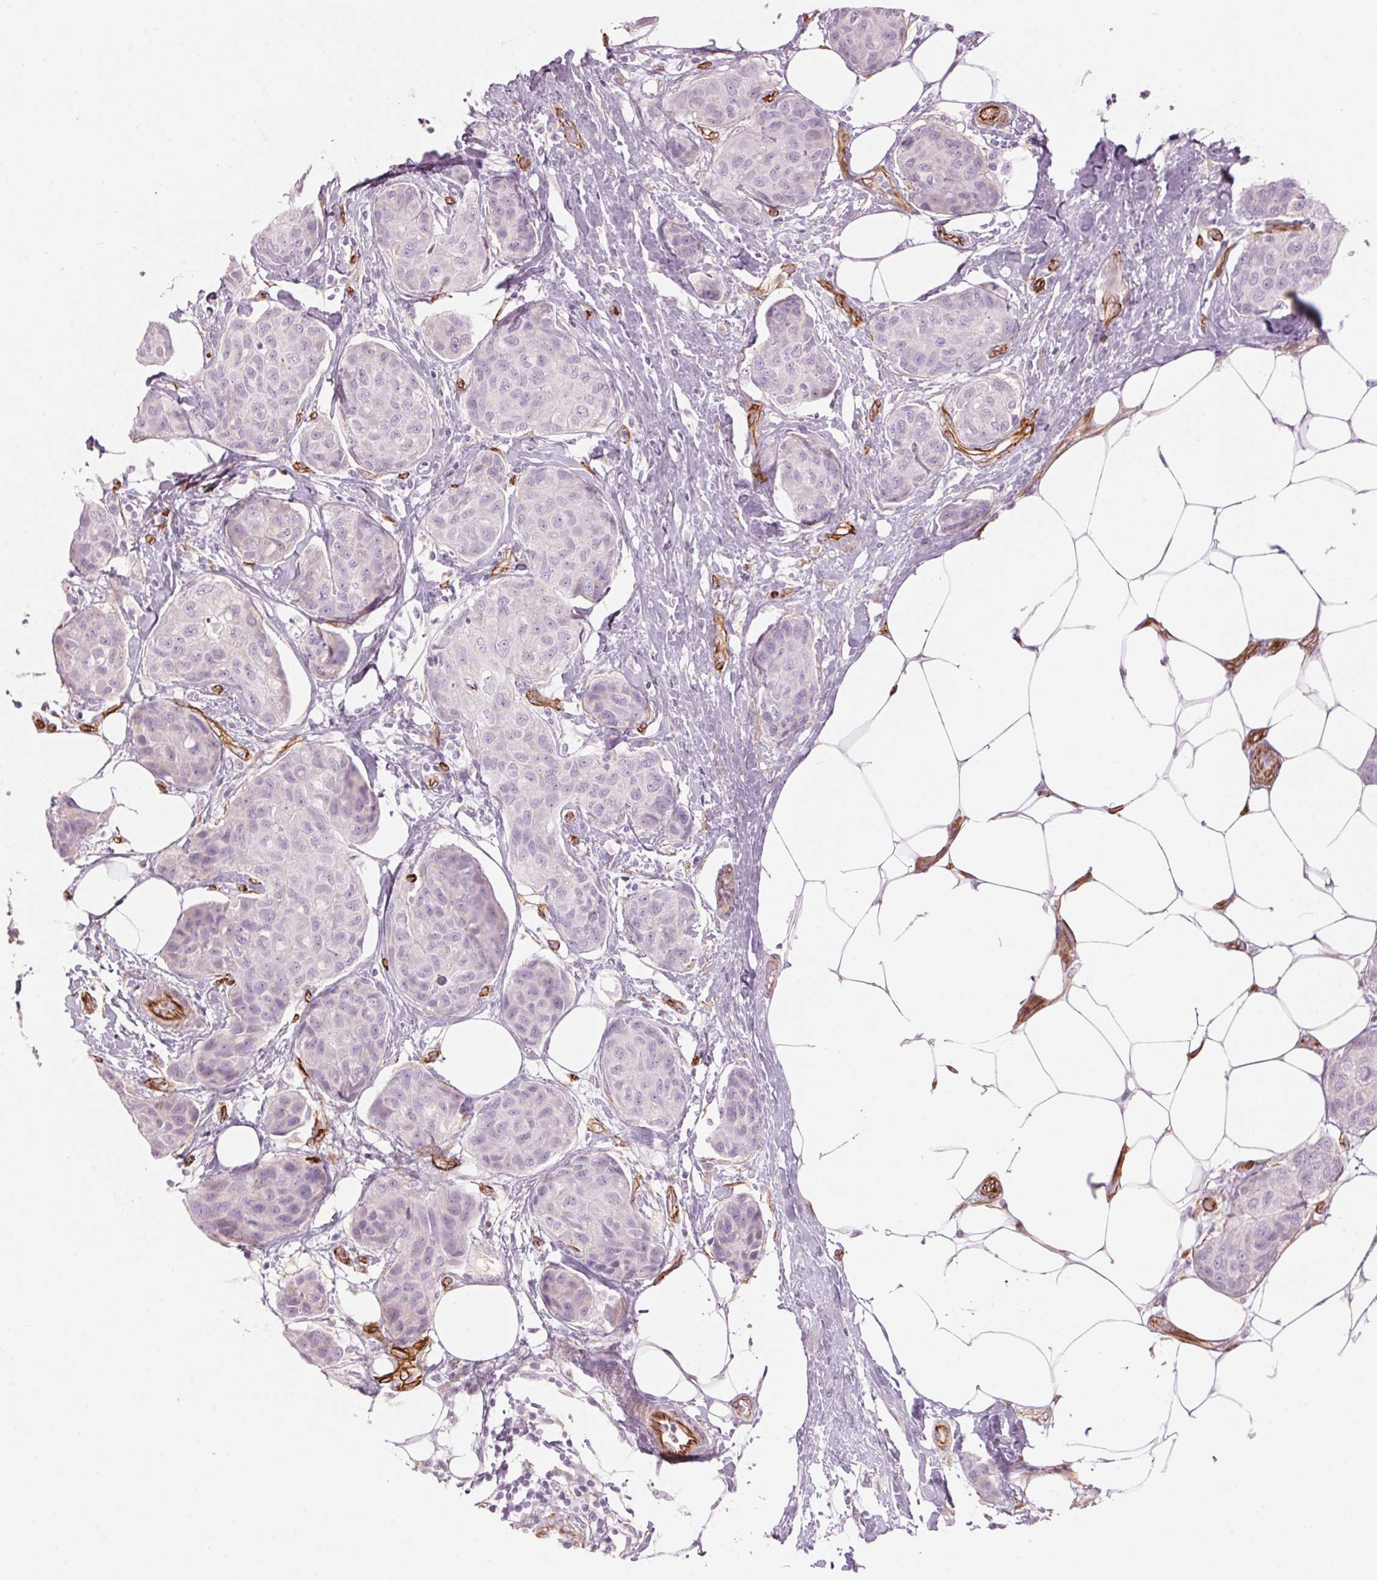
{"staining": {"intensity": "negative", "quantity": "none", "location": "none"}, "tissue": "breast cancer", "cell_type": "Tumor cells", "image_type": "cancer", "snomed": [{"axis": "morphology", "description": "Duct carcinoma"}, {"axis": "topography", "description": "Breast"}], "caption": "IHC photomicrograph of neoplastic tissue: human breast cancer stained with DAB shows no significant protein expression in tumor cells.", "gene": "CLPS", "patient": {"sex": "female", "age": 80}}